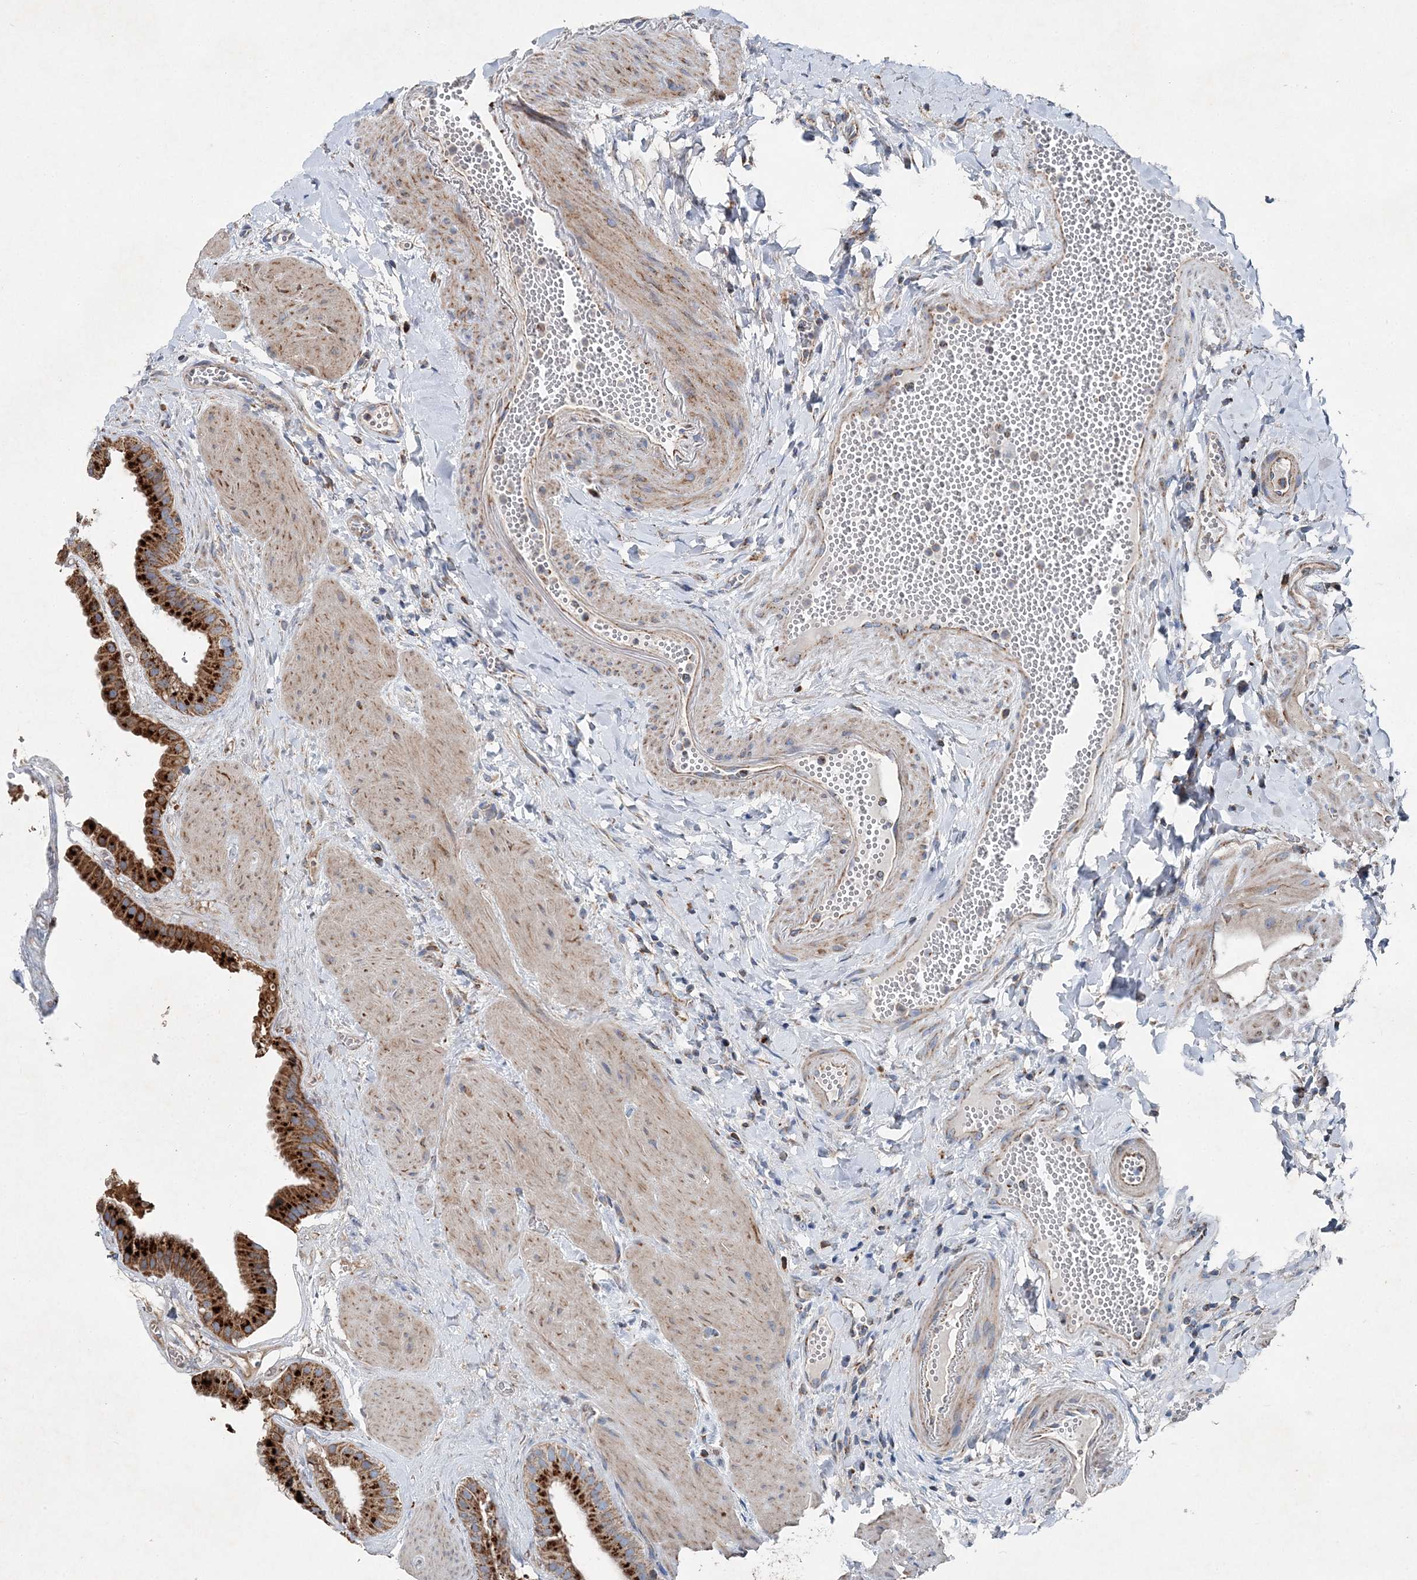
{"staining": {"intensity": "strong", "quantity": ">75%", "location": "cytoplasmic/membranous"}, "tissue": "gallbladder", "cell_type": "Glandular cells", "image_type": "normal", "snomed": [{"axis": "morphology", "description": "Normal tissue, NOS"}, {"axis": "topography", "description": "Gallbladder"}], "caption": "A high-resolution image shows IHC staining of normal gallbladder, which reveals strong cytoplasmic/membranous staining in approximately >75% of glandular cells.", "gene": "SPAG16", "patient": {"sex": "male", "age": 55}}